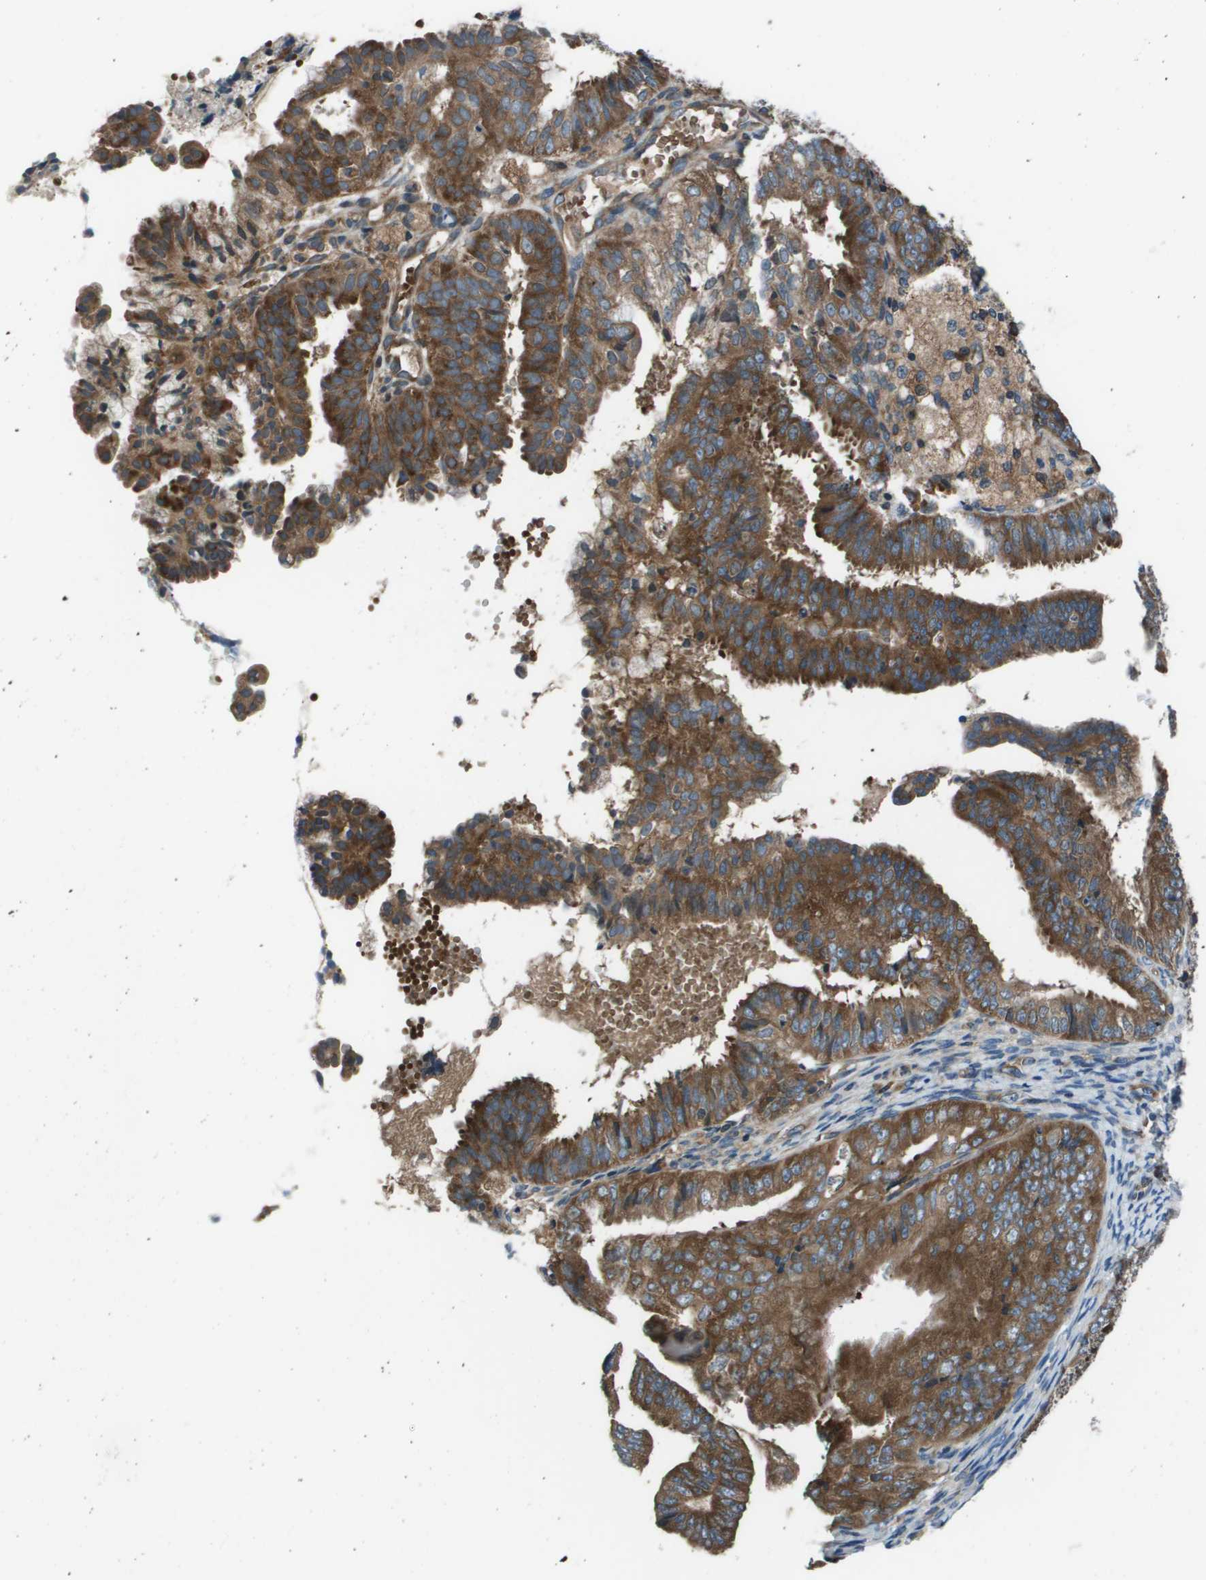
{"staining": {"intensity": "strong", "quantity": ">75%", "location": "cytoplasmic/membranous"}, "tissue": "endometrial cancer", "cell_type": "Tumor cells", "image_type": "cancer", "snomed": [{"axis": "morphology", "description": "Adenocarcinoma, NOS"}, {"axis": "topography", "description": "Endometrium"}], "caption": "Endometrial cancer (adenocarcinoma) stained for a protein (brown) exhibits strong cytoplasmic/membranous positive staining in about >75% of tumor cells.", "gene": "EIF3B", "patient": {"sex": "female", "age": 63}}